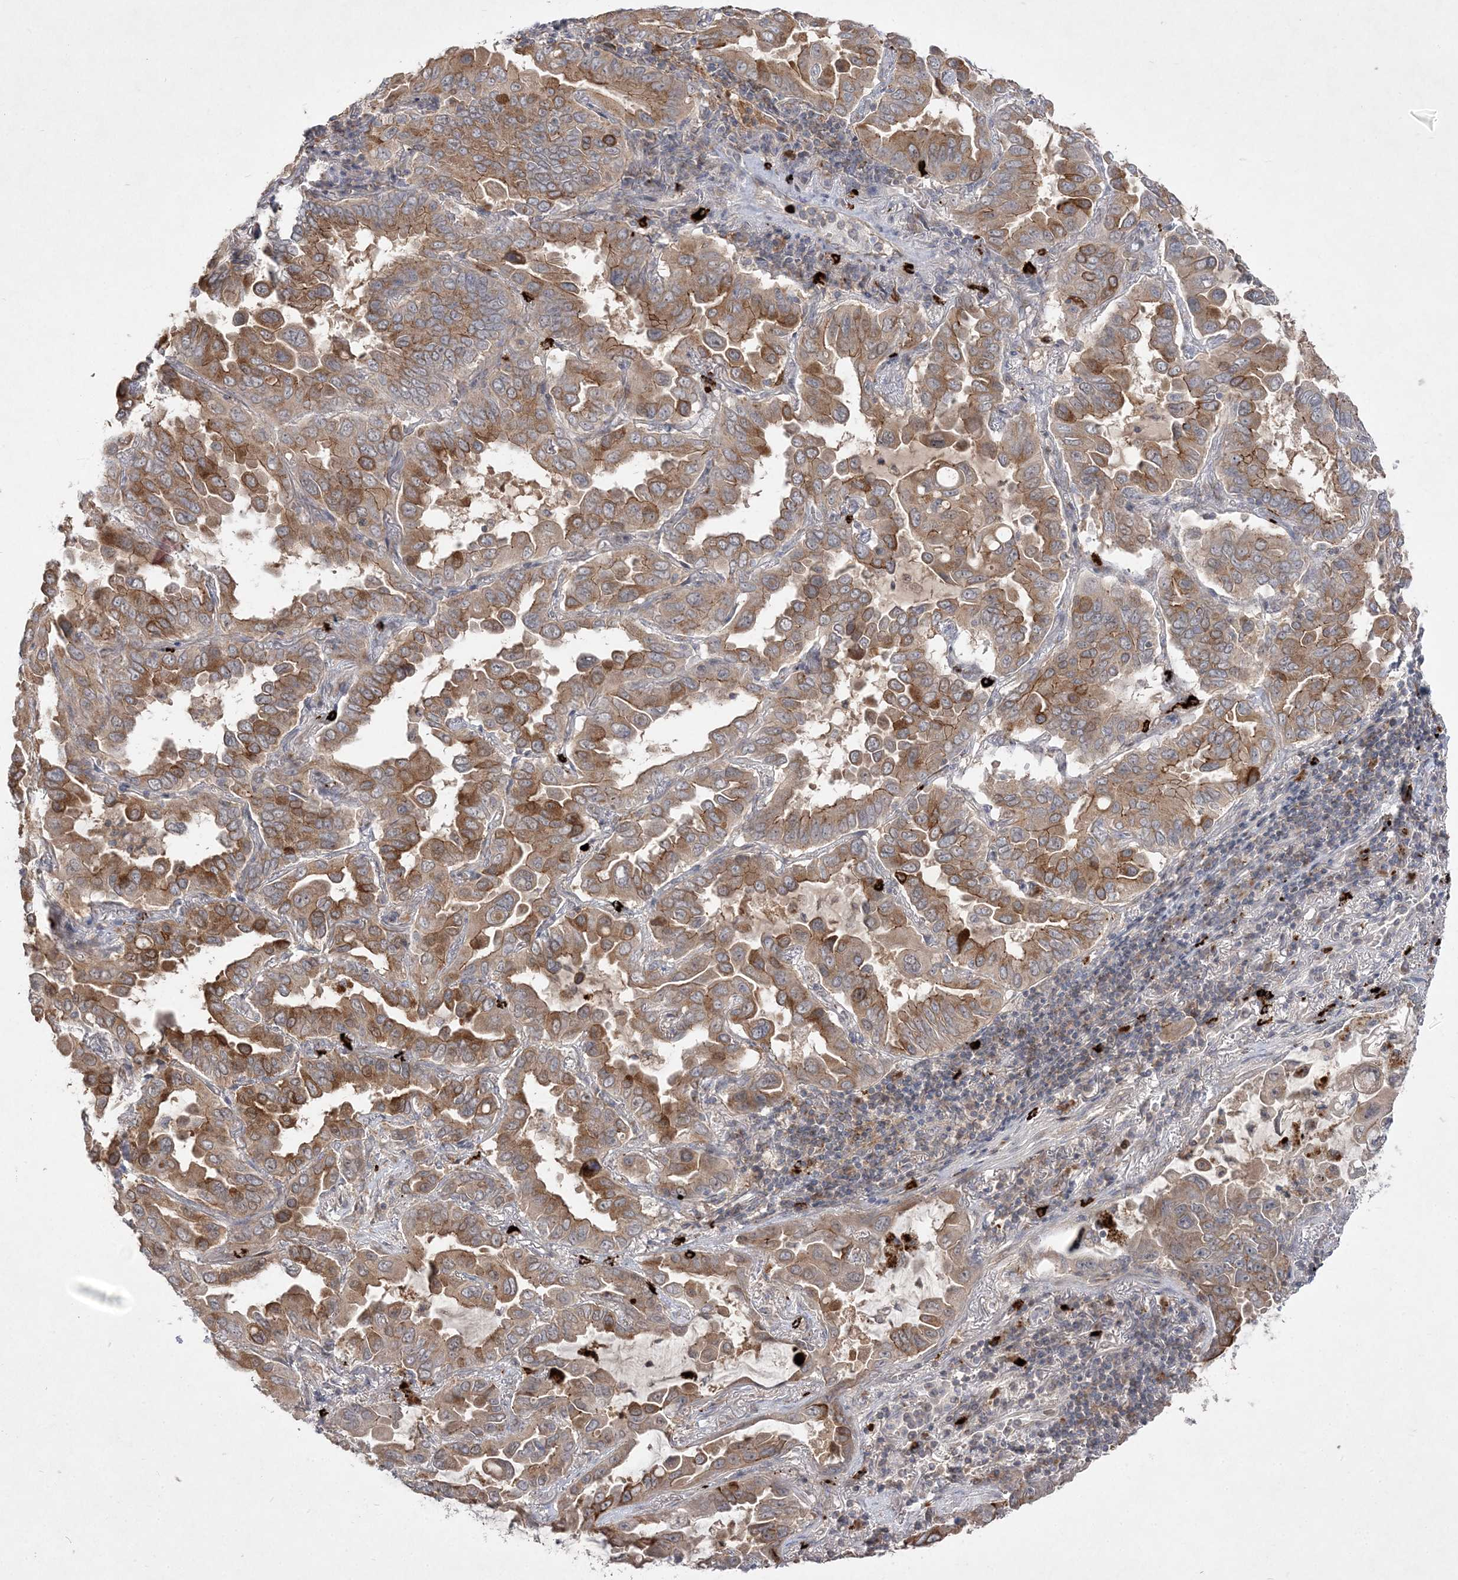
{"staining": {"intensity": "moderate", "quantity": ">75%", "location": "cytoplasmic/membranous"}, "tissue": "lung cancer", "cell_type": "Tumor cells", "image_type": "cancer", "snomed": [{"axis": "morphology", "description": "Adenocarcinoma, NOS"}, {"axis": "topography", "description": "Lung"}], "caption": "Moderate cytoplasmic/membranous positivity for a protein is present in approximately >75% of tumor cells of adenocarcinoma (lung) using immunohistochemistry.", "gene": "CLNK", "patient": {"sex": "male", "age": 64}}